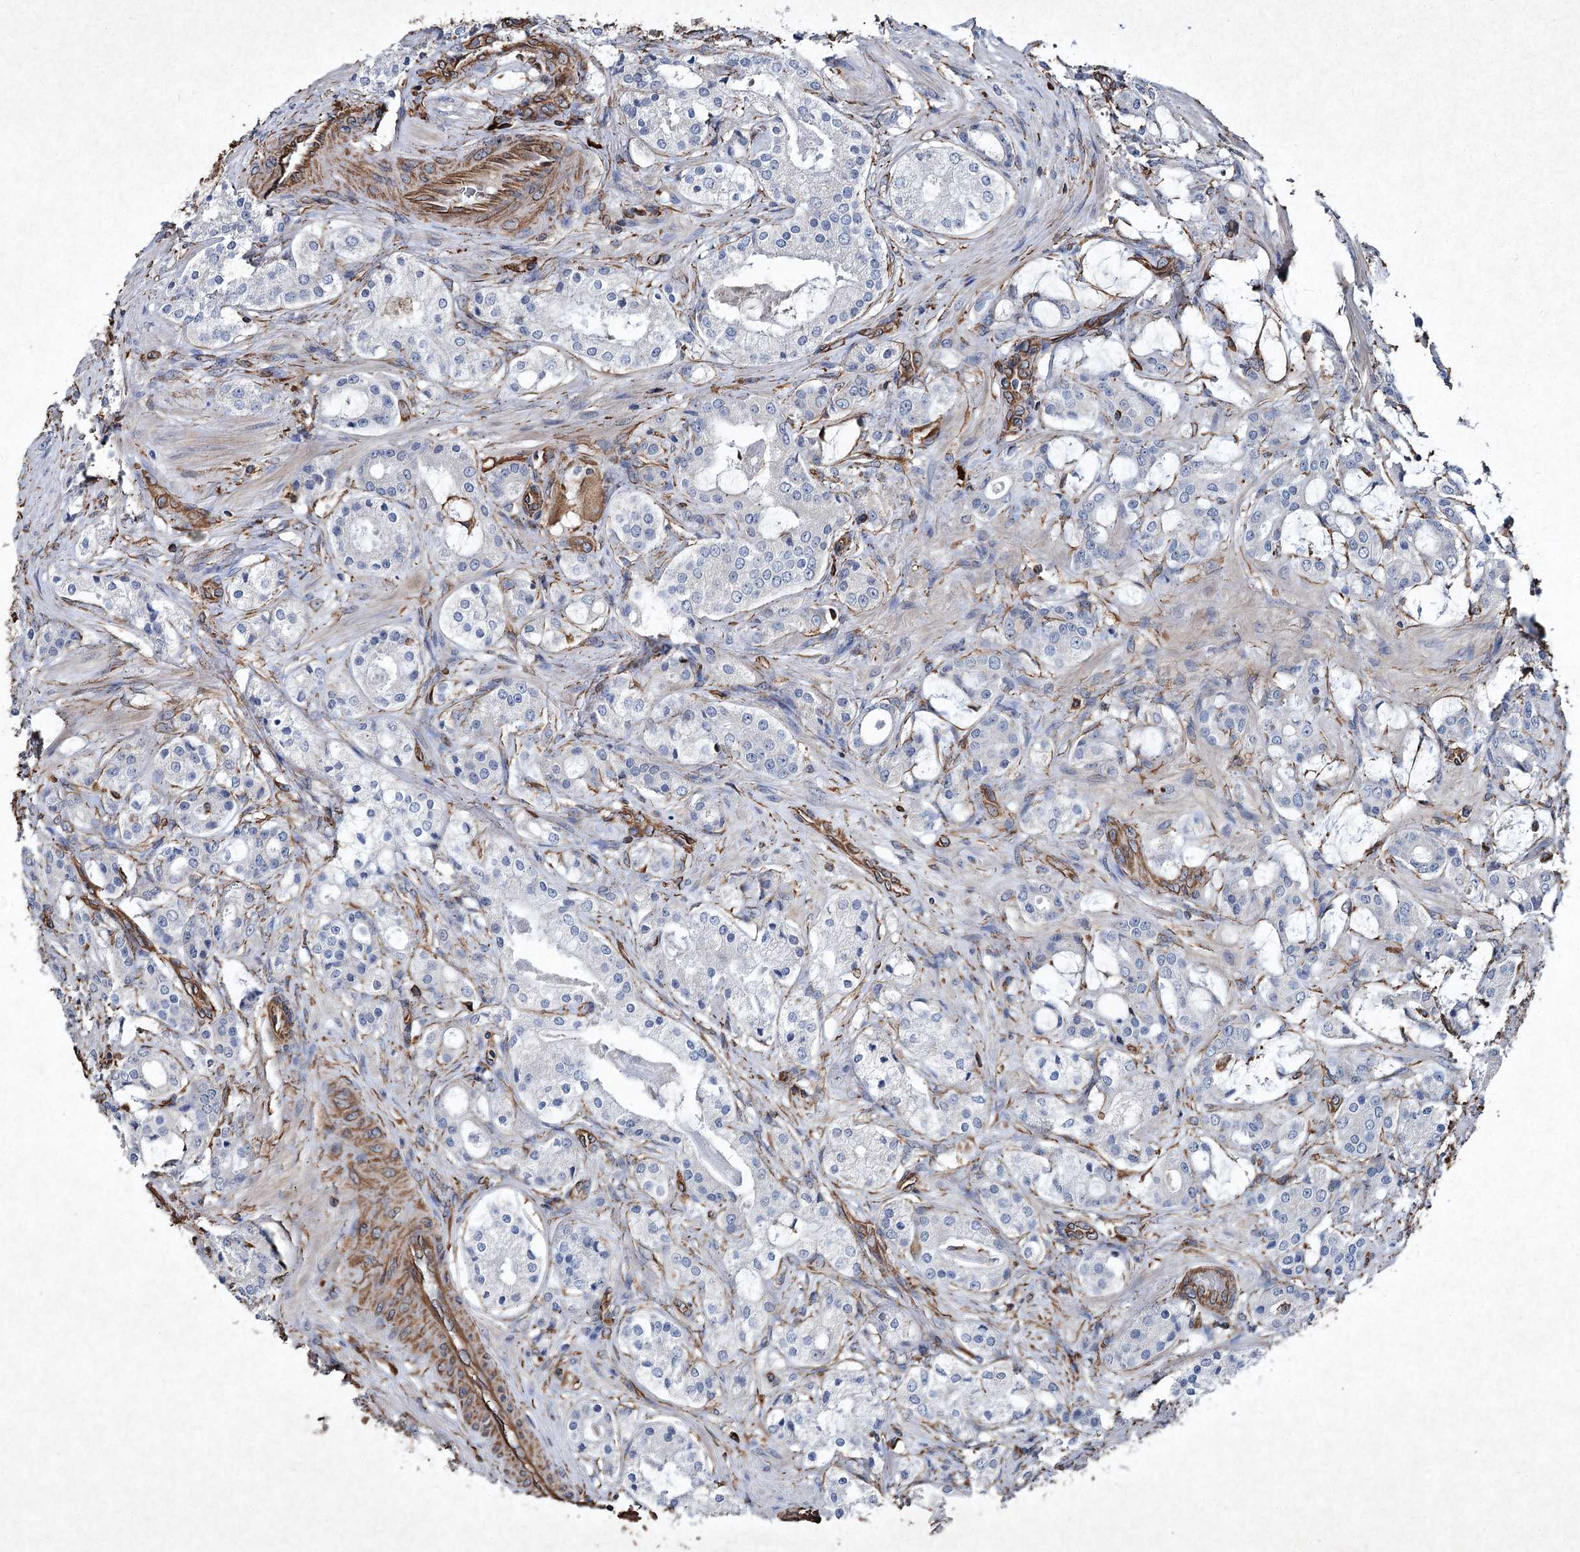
{"staining": {"intensity": "negative", "quantity": "none", "location": "none"}, "tissue": "prostate cancer", "cell_type": "Tumor cells", "image_type": "cancer", "snomed": [{"axis": "morphology", "description": "Adenocarcinoma, High grade"}, {"axis": "topography", "description": "Prostate"}], "caption": "Tumor cells show no significant staining in high-grade adenocarcinoma (prostate).", "gene": "CLEC4M", "patient": {"sex": "male", "age": 63}}